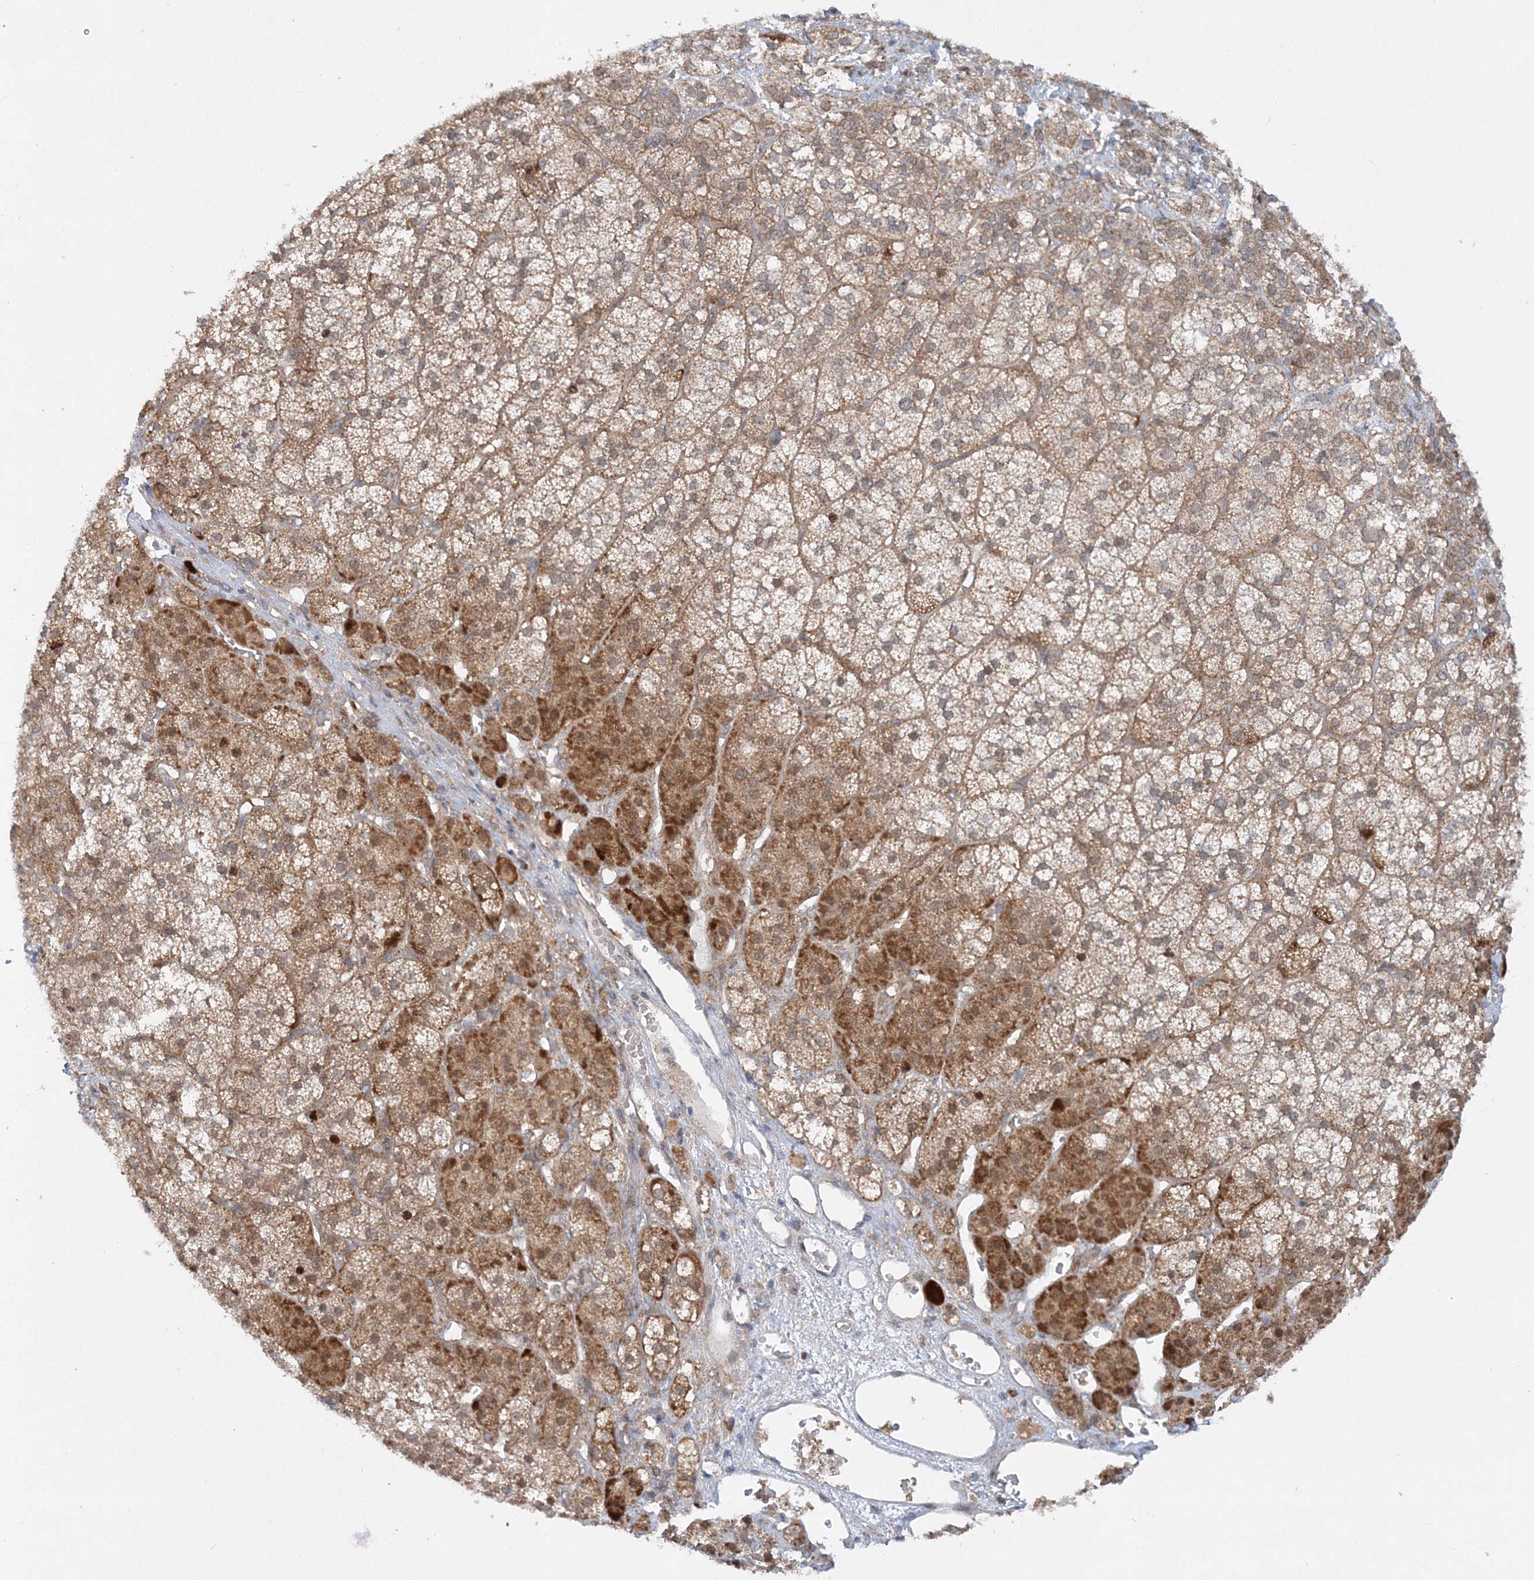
{"staining": {"intensity": "moderate", "quantity": ">75%", "location": "cytoplasmic/membranous,nuclear"}, "tissue": "adrenal gland", "cell_type": "Glandular cells", "image_type": "normal", "snomed": [{"axis": "morphology", "description": "Normal tissue, NOS"}, {"axis": "topography", "description": "Adrenal gland"}], "caption": "Protein positivity by IHC displays moderate cytoplasmic/membranous,nuclear staining in approximately >75% of glandular cells in unremarkable adrenal gland.", "gene": "RAB11FIP2", "patient": {"sex": "female", "age": 44}}